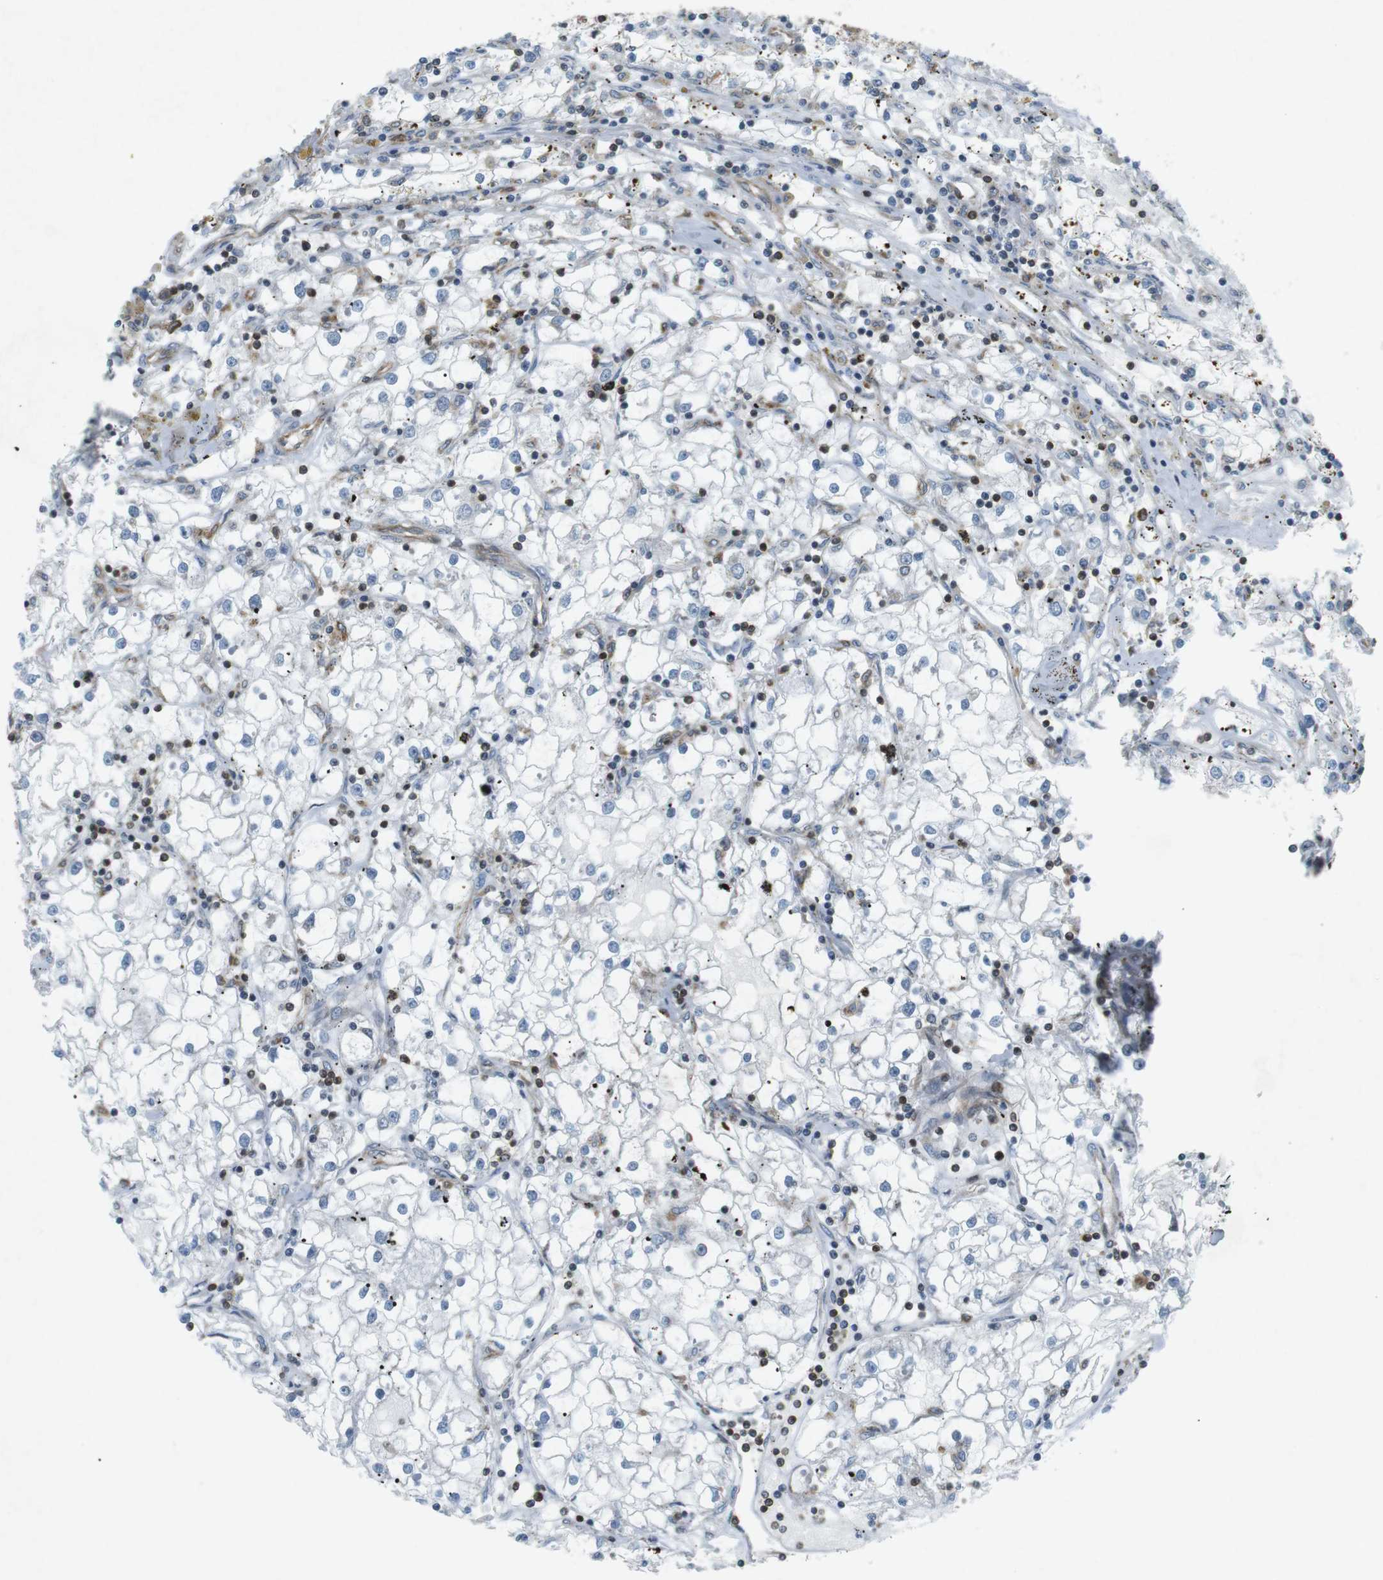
{"staining": {"intensity": "negative", "quantity": "none", "location": "none"}, "tissue": "renal cancer", "cell_type": "Tumor cells", "image_type": "cancer", "snomed": [{"axis": "morphology", "description": "Adenocarcinoma, NOS"}, {"axis": "topography", "description": "Kidney"}], "caption": "DAB immunohistochemical staining of human renal cancer reveals no significant staining in tumor cells. The staining was performed using DAB to visualize the protein expression in brown, while the nuclei were stained in blue with hematoxylin (Magnification: 20x).", "gene": "FLII", "patient": {"sex": "male", "age": 56}}